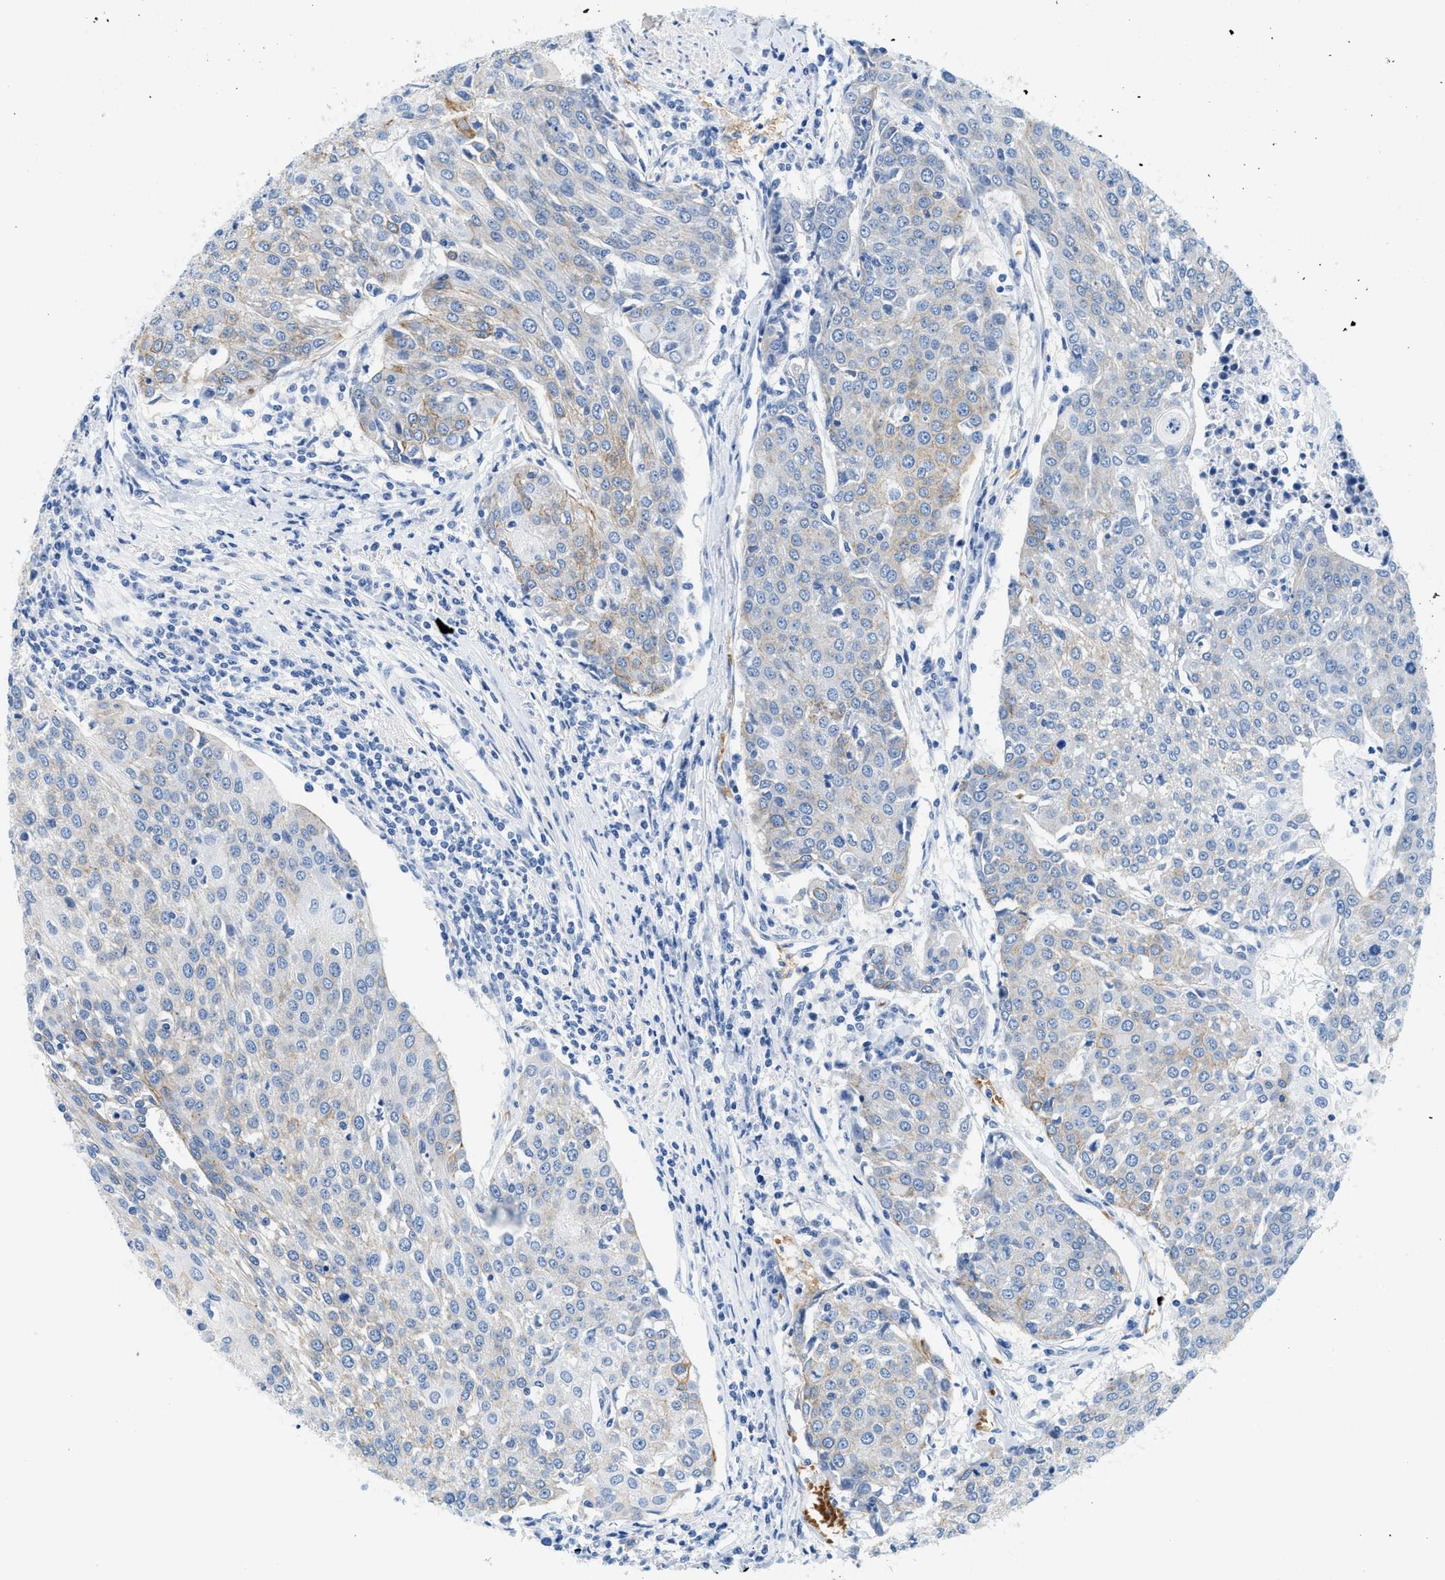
{"staining": {"intensity": "weak", "quantity": "25%-75%", "location": "cytoplasmic/membranous"}, "tissue": "urothelial cancer", "cell_type": "Tumor cells", "image_type": "cancer", "snomed": [{"axis": "morphology", "description": "Urothelial carcinoma, High grade"}, {"axis": "topography", "description": "Urinary bladder"}], "caption": "Human urothelial cancer stained for a protein (brown) demonstrates weak cytoplasmic/membranous positive positivity in about 25%-75% of tumor cells.", "gene": "BPGM", "patient": {"sex": "female", "age": 85}}